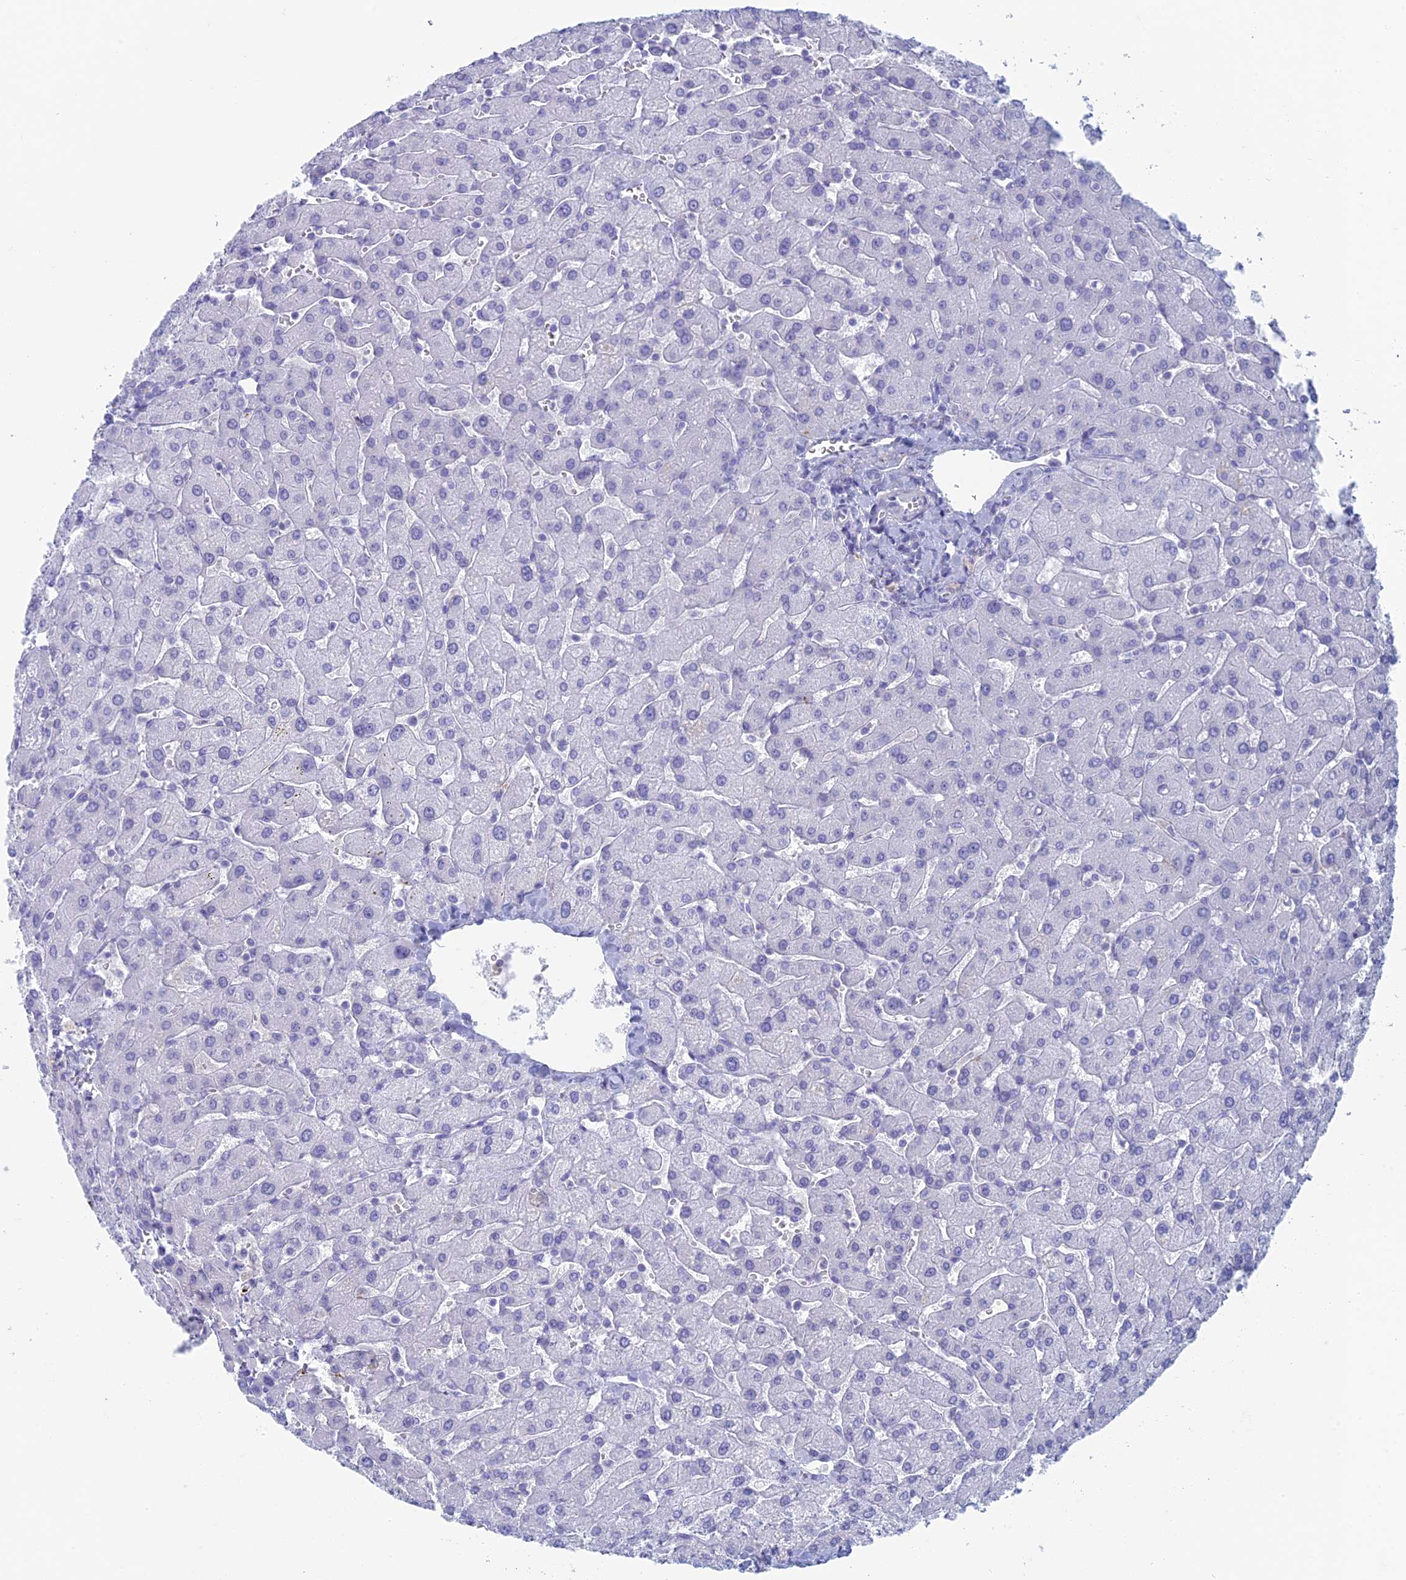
{"staining": {"intensity": "negative", "quantity": "none", "location": "none"}, "tissue": "liver", "cell_type": "Cholangiocytes", "image_type": "normal", "snomed": [{"axis": "morphology", "description": "Normal tissue, NOS"}, {"axis": "topography", "description": "Liver"}], "caption": "Cholangiocytes are negative for brown protein staining in unremarkable liver. (DAB (3,3'-diaminobenzidine) immunohistochemistry (IHC), high magnification).", "gene": "ALMS1", "patient": {"sex": "male", "age": 55}}